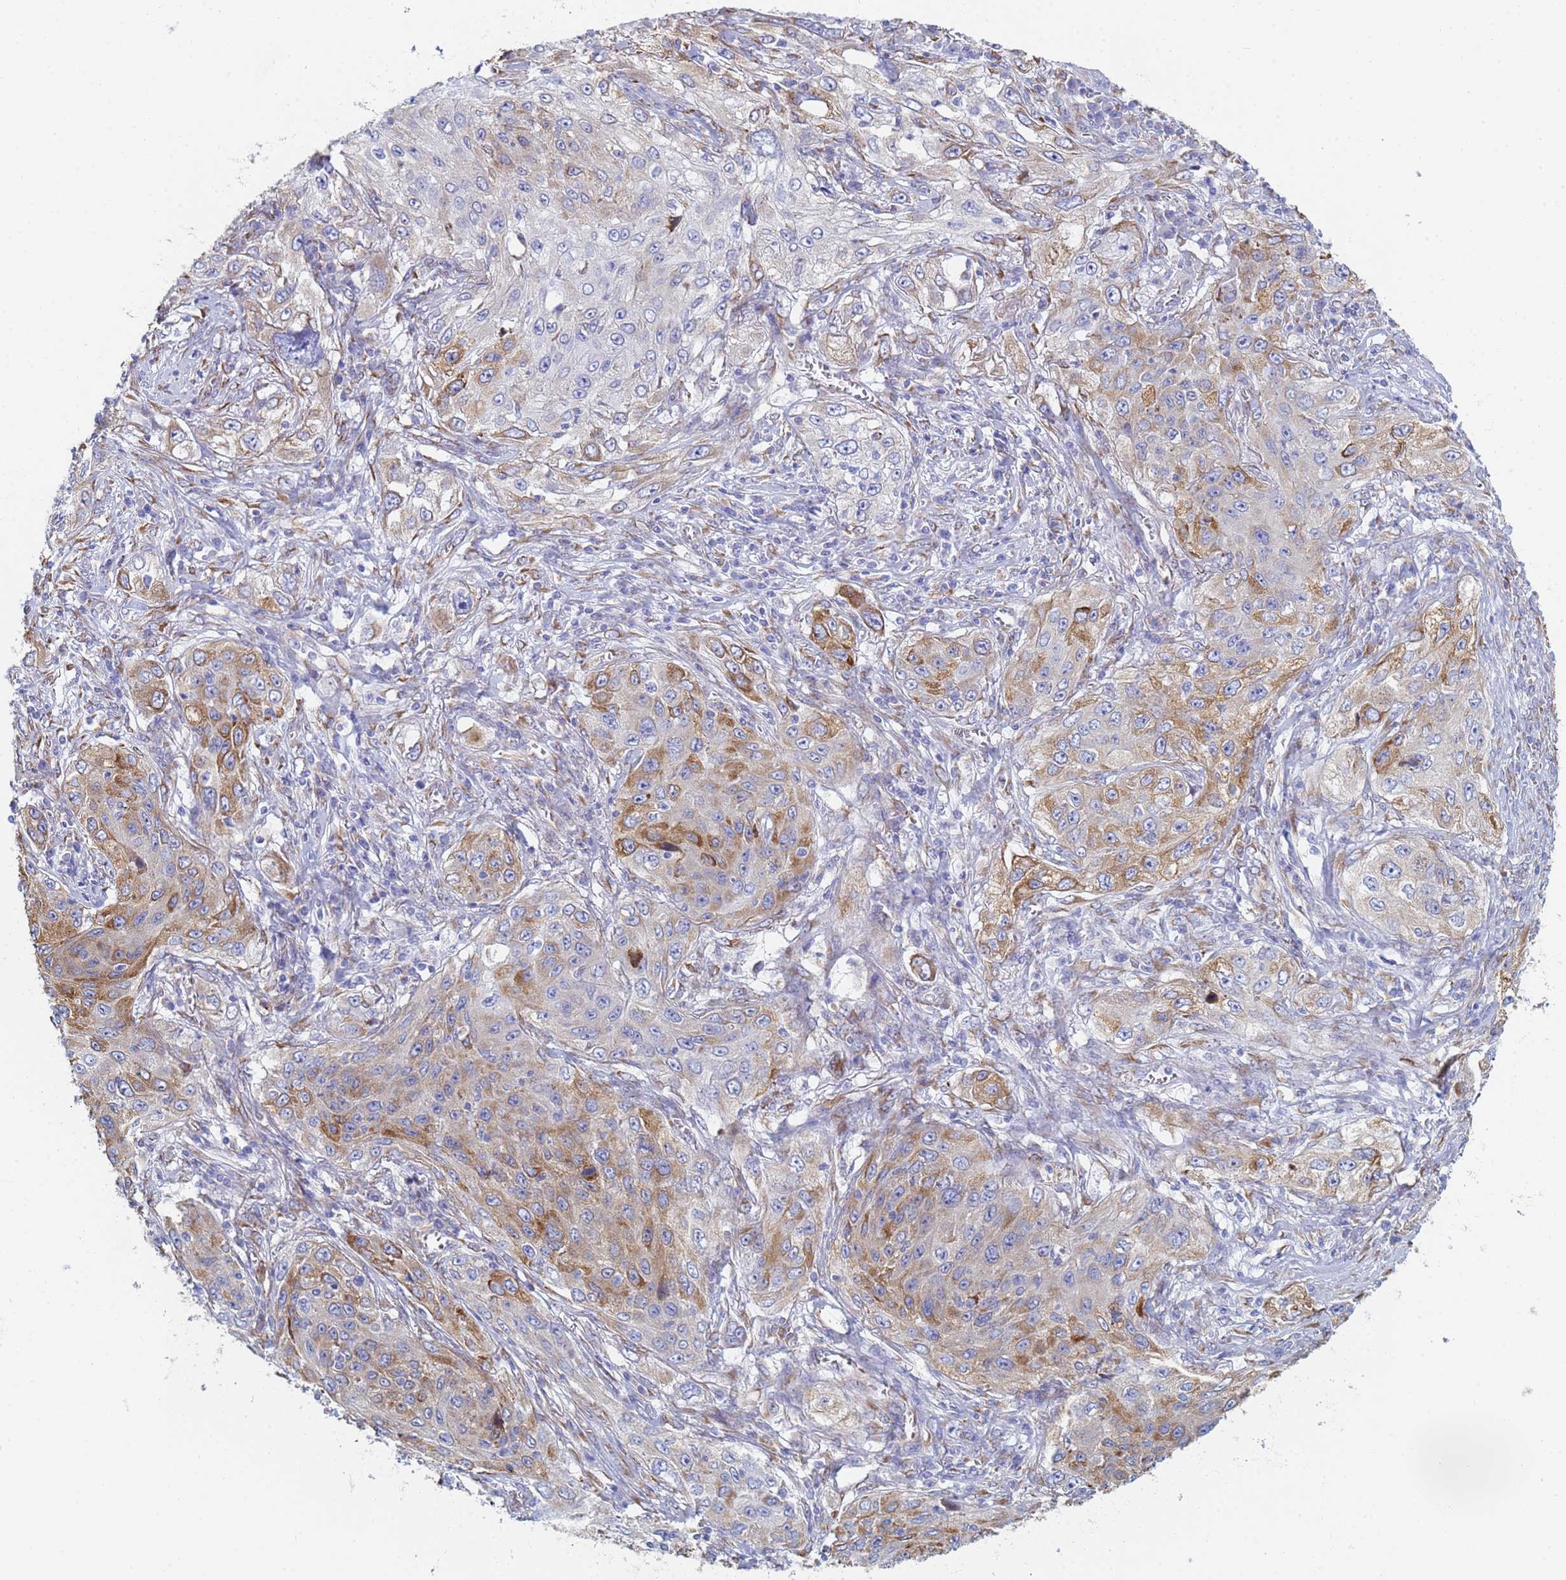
{"staining": {"intensity": "moderate", "quantity": "<25%", "location": "cytoplasmic/membranous"}, "tissue": "lung cancer", "cell_type": "Tumor cells", "image_type": "cancer", "snomed": [{"axis": "morphology", "description": "Squamous cell carcinoma, NOS"}, {"axis": "topography", "description": "Lung"}], "caption": "Immunohistochemistry micrograph of neoplastic tissue: lung cancer (squamous cell carcinoma) stained using IHC displays low levels of moderate protein expression localized specifically in the cytoplasmic/membranous of tumor cells, appearing as a cytoplasmic/membranous brown color.", "gene": "GDAP2", "patient": {"sex": "female", "age": 69}}